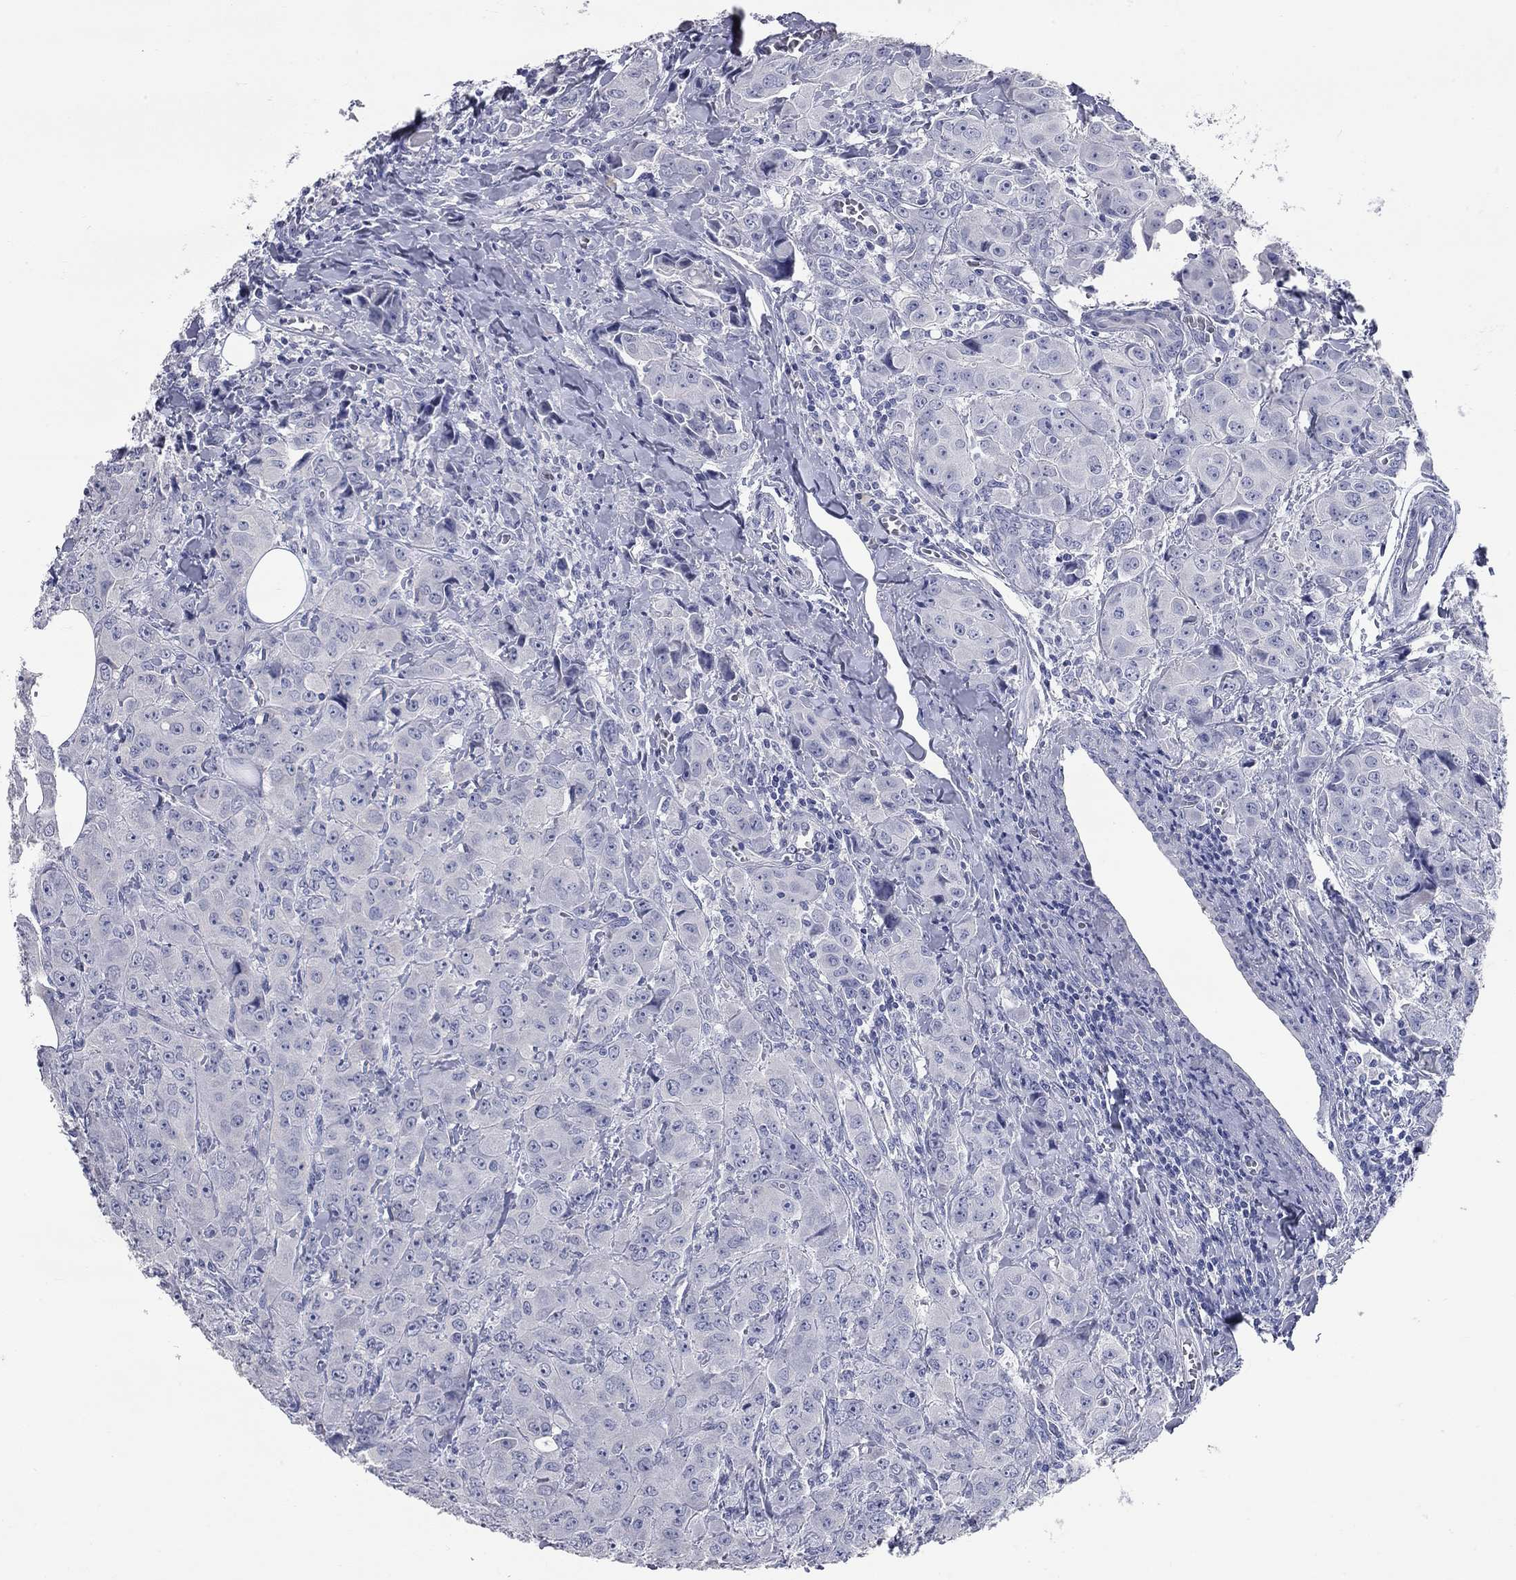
{"staining": {"intensity": "negative", "quantity": "none", "location": "none"}, "tissue": "breast cancer", "cell_type": "Tumor cells", "image_type": "cancer", "snomed": [{"axis": "morphology", "description": "Duct carcinoma"}, {"axis": "topography", "description": "Breast"}], "caption": "The immunohistochemistry (IHC) histopathology image has no significant expression in tumor cells of breast cancer (invasive ductal carcinoma) tissue.", "gene": "SYT12", "patient": {"sex": "female", "age": 43}}